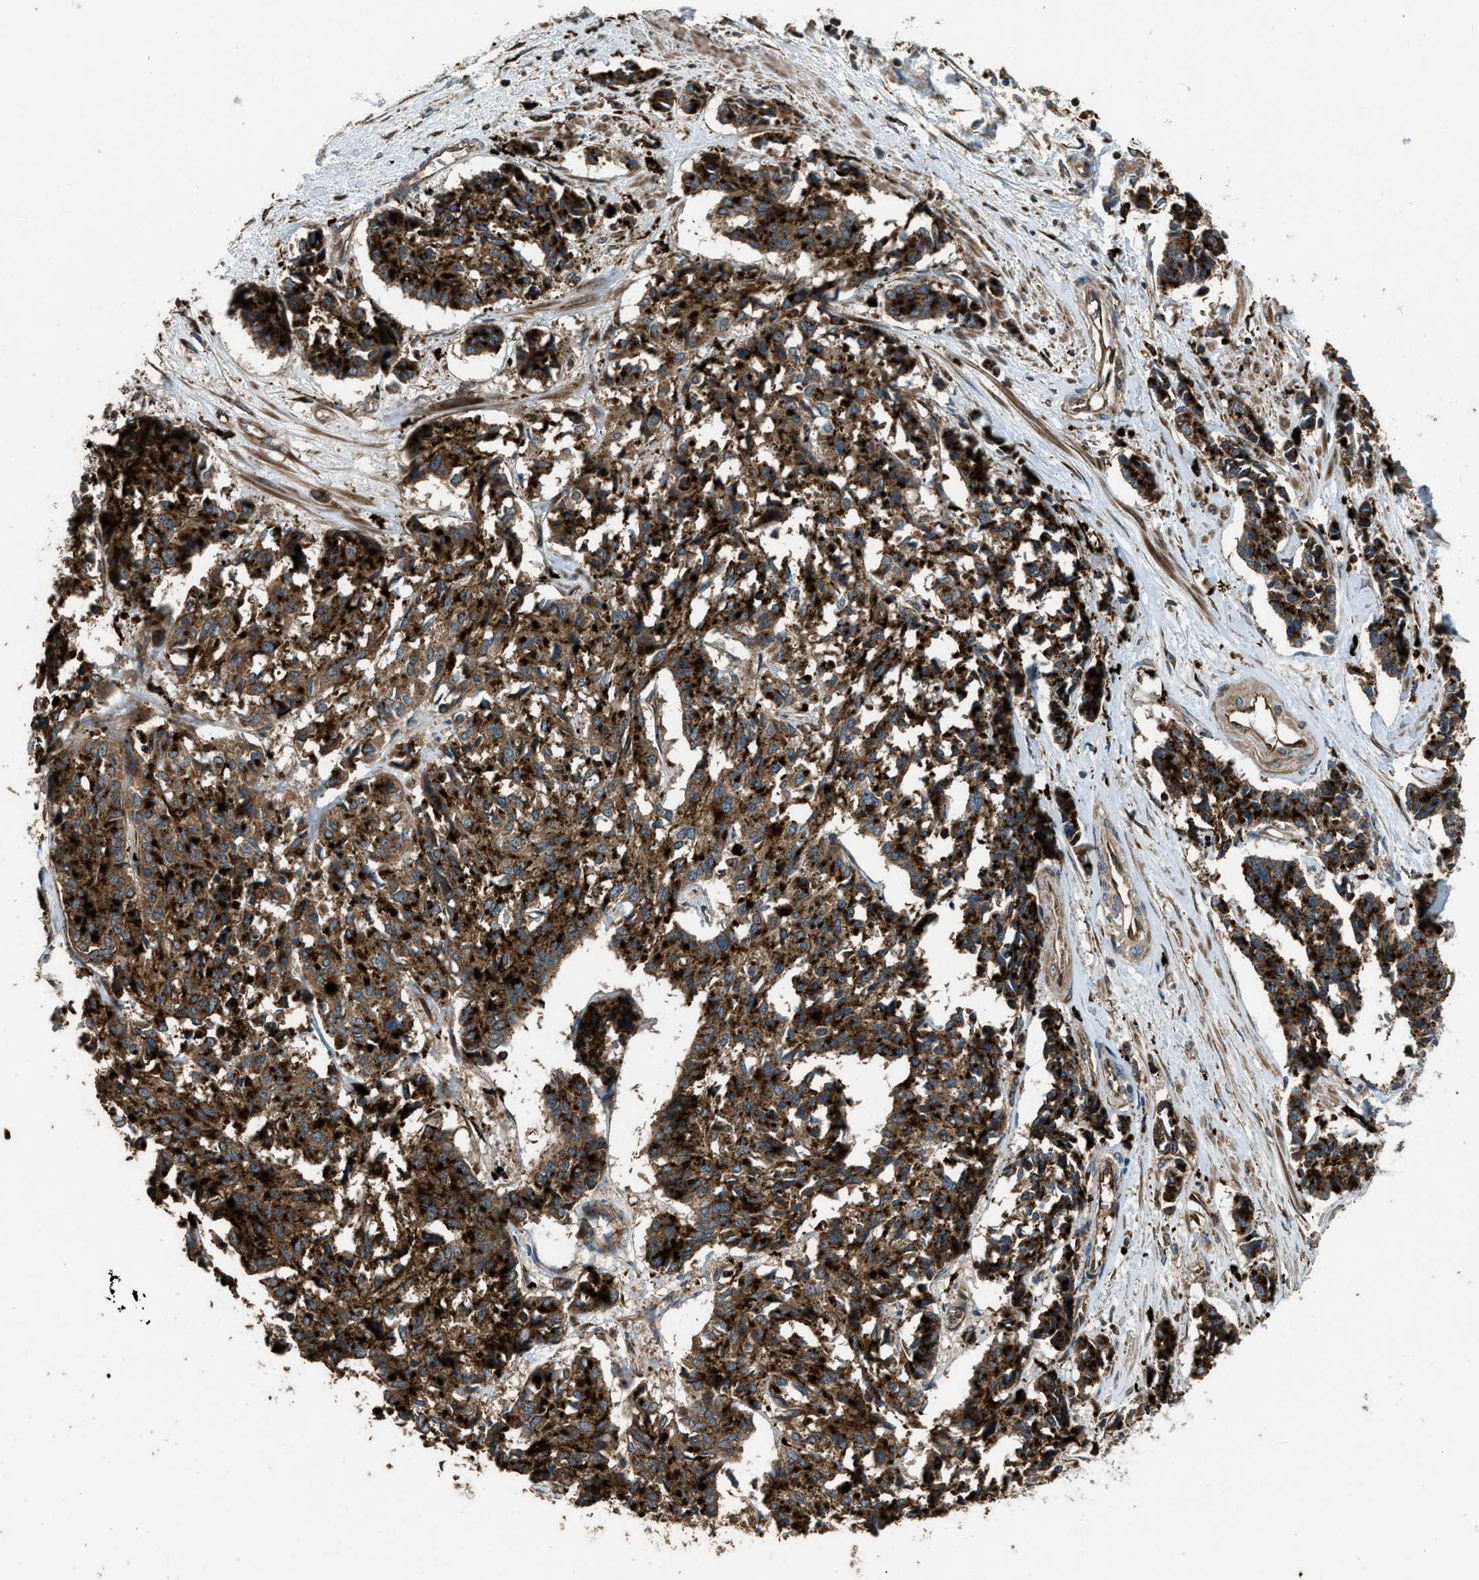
{"staining": {"intensity": "strong", "quantity": ">75%", "location": "cytoplasmic/membranous"}, "tissue": "cervical cancer", "cell_type": "Tumor cells", "image_type": "cancer", "snomed": [{"axis": "morphology", "description": "Squamous cell carcinoma, NOS"}, {"axis": "topography", "description": "Cervix"}], "caption": "Cervical cancer (squamous cell carcinoma) stained for a protein demonstrates strong cytoplasmic/membranous positivity in tumor cells.", "gene": "GGH", "patient": {"sex": "female", "age": 35}}